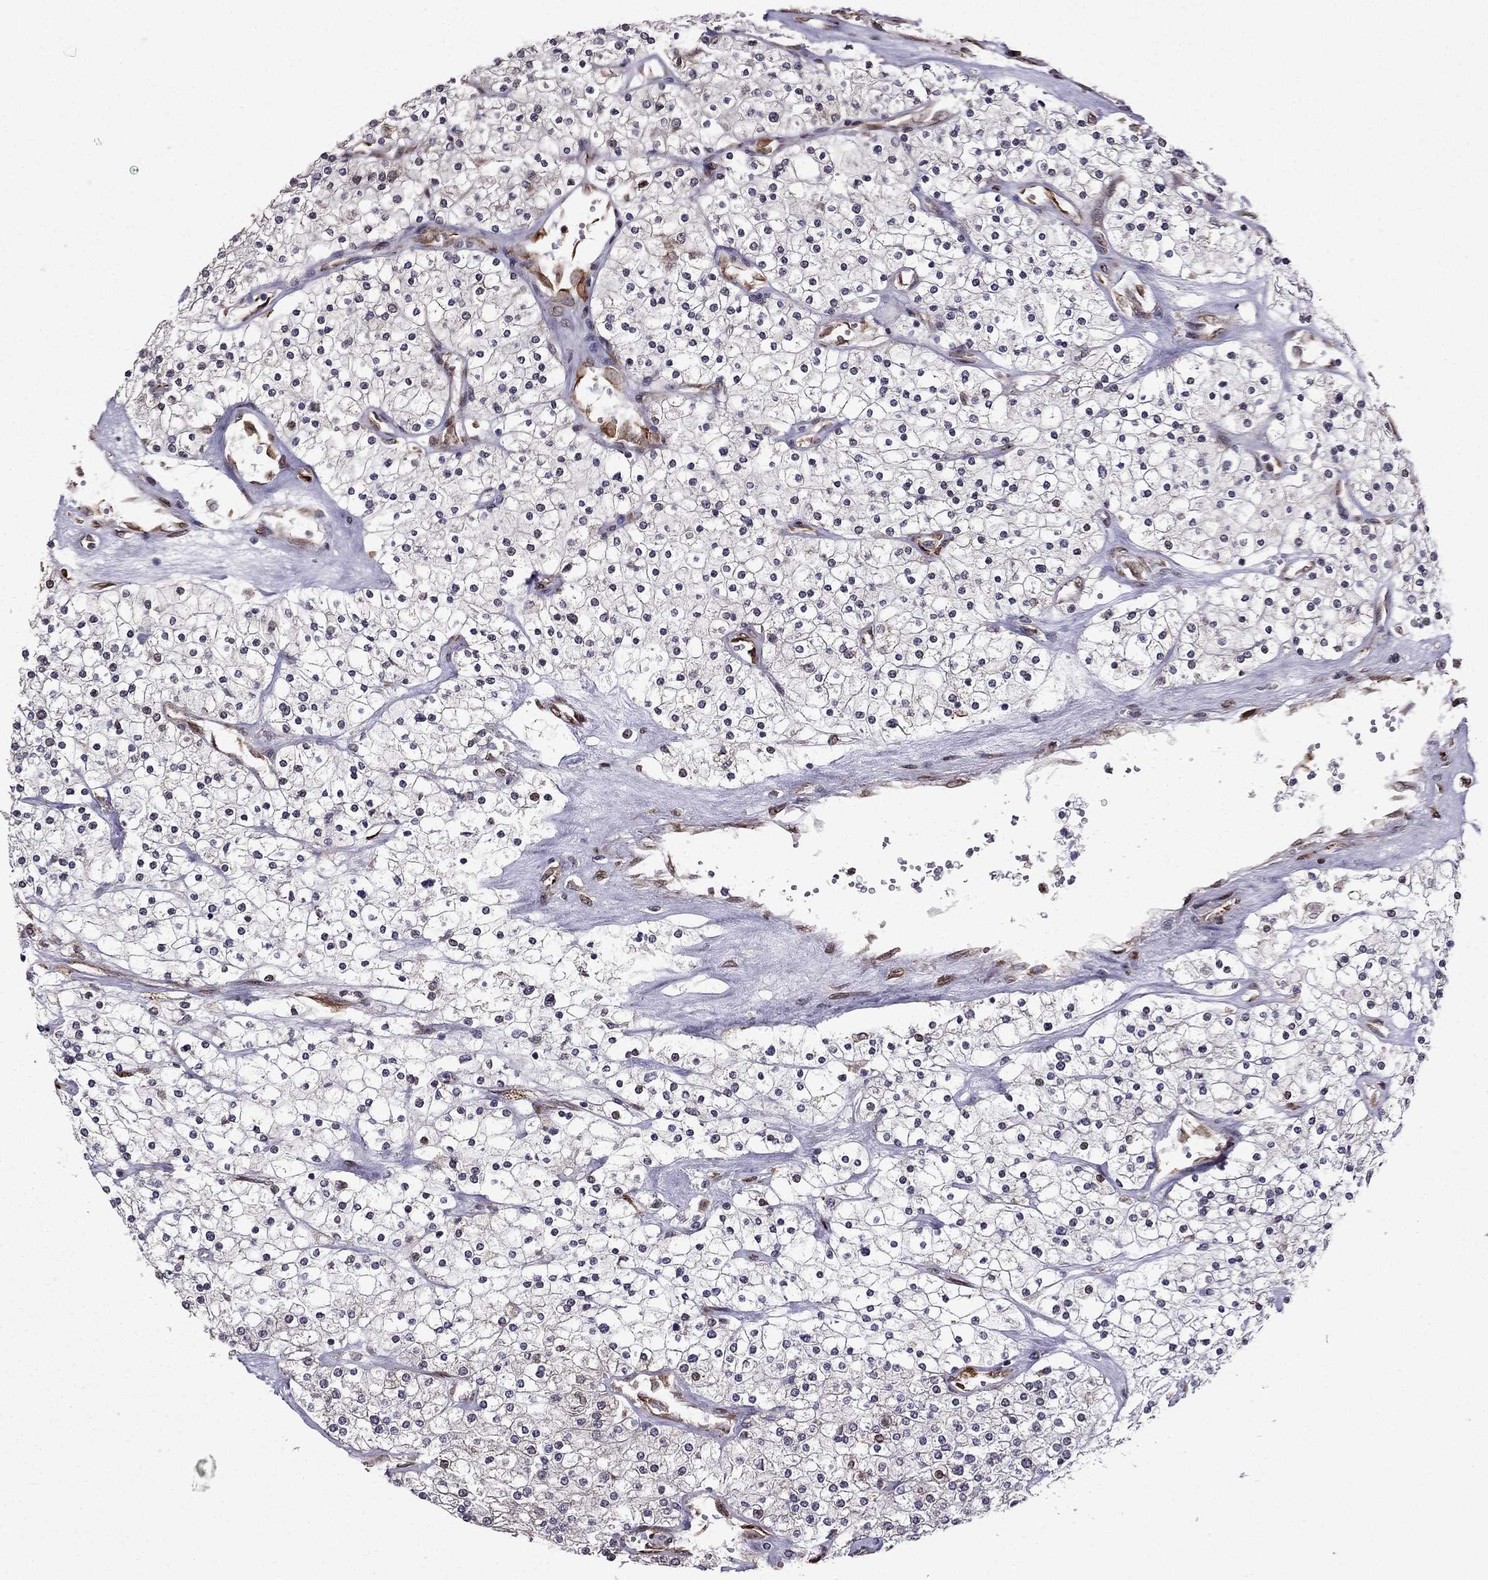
{"staining": {"intensity": "negative", "quantity": "none", "location": "none"}, "tissue": "renal cancer", "cell_type": "Tumor cells", "image_type": "cancer", "snomed": [{"axis": "morphology", "description": "Adenocarcinoma, NOS"}, {"axis": "topography", "description": "Kidney"}], "caption": "High power microscopy histopathology image of an immunohistochemistry (IHC) image of renal cancer, revealing no significant positivity in tumor cells.", "gene": "IKBIP", "patient": {"sex": "male", "age": 80}}